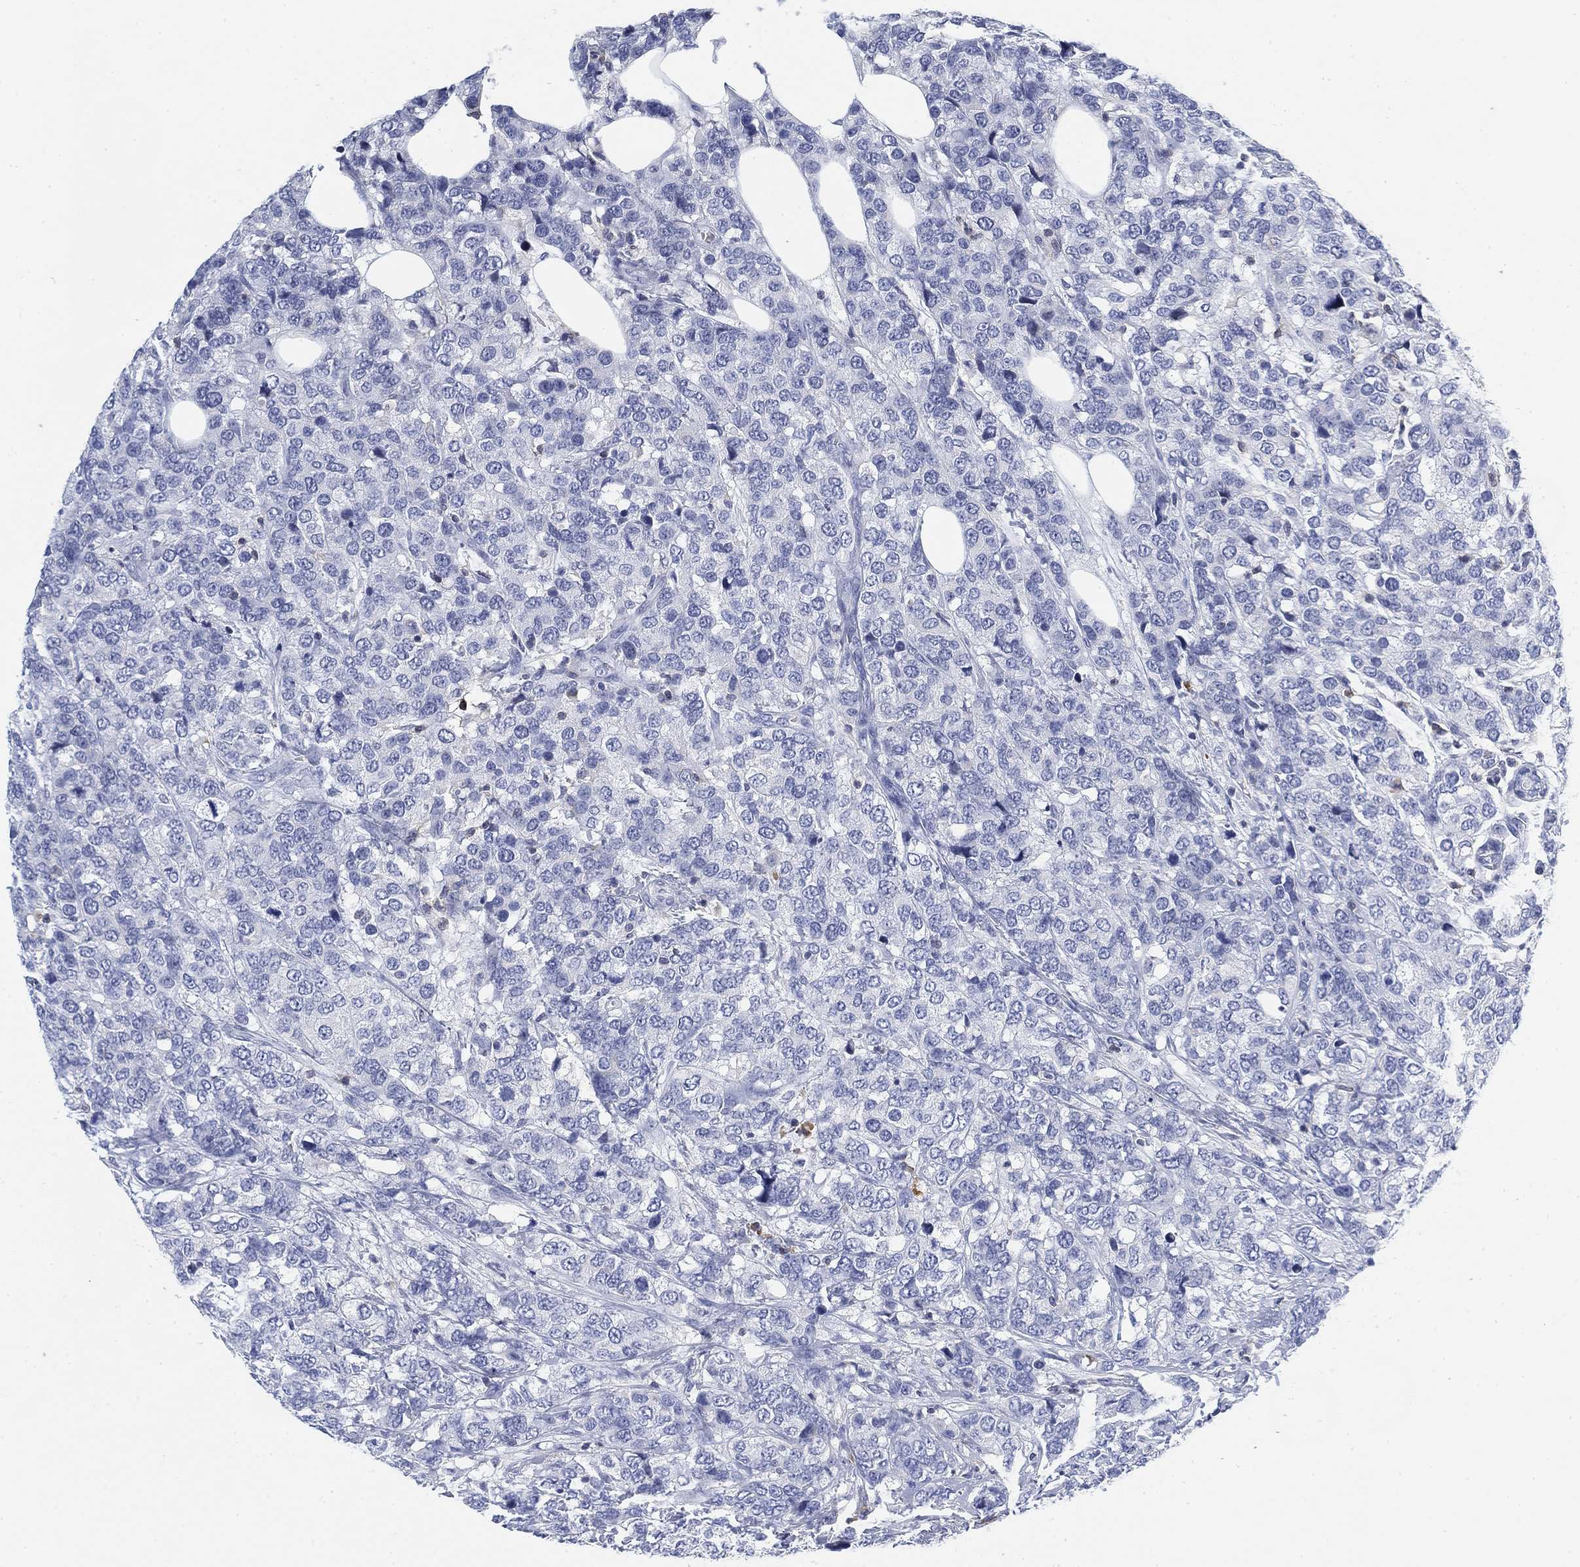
{"staining": {"intensity": "negative", "quantity": "none", "location": "none"}, "tissue": "breast cancer", "cell_type": "Tumor cells", "image_type": "cancer", "snomed": [{"axis": "morphology", "description": "Lobular carcinoma"}, {"axis": "topography", "description": "Breast"}], "caption": "The immunohistochemistry (IHC) micrograph has no significant expression in tumor cells of breast cancer (lobular carcinoma) tissue.", "gene": "FYB1", "patient": {"sex": "female", "age": 59}}